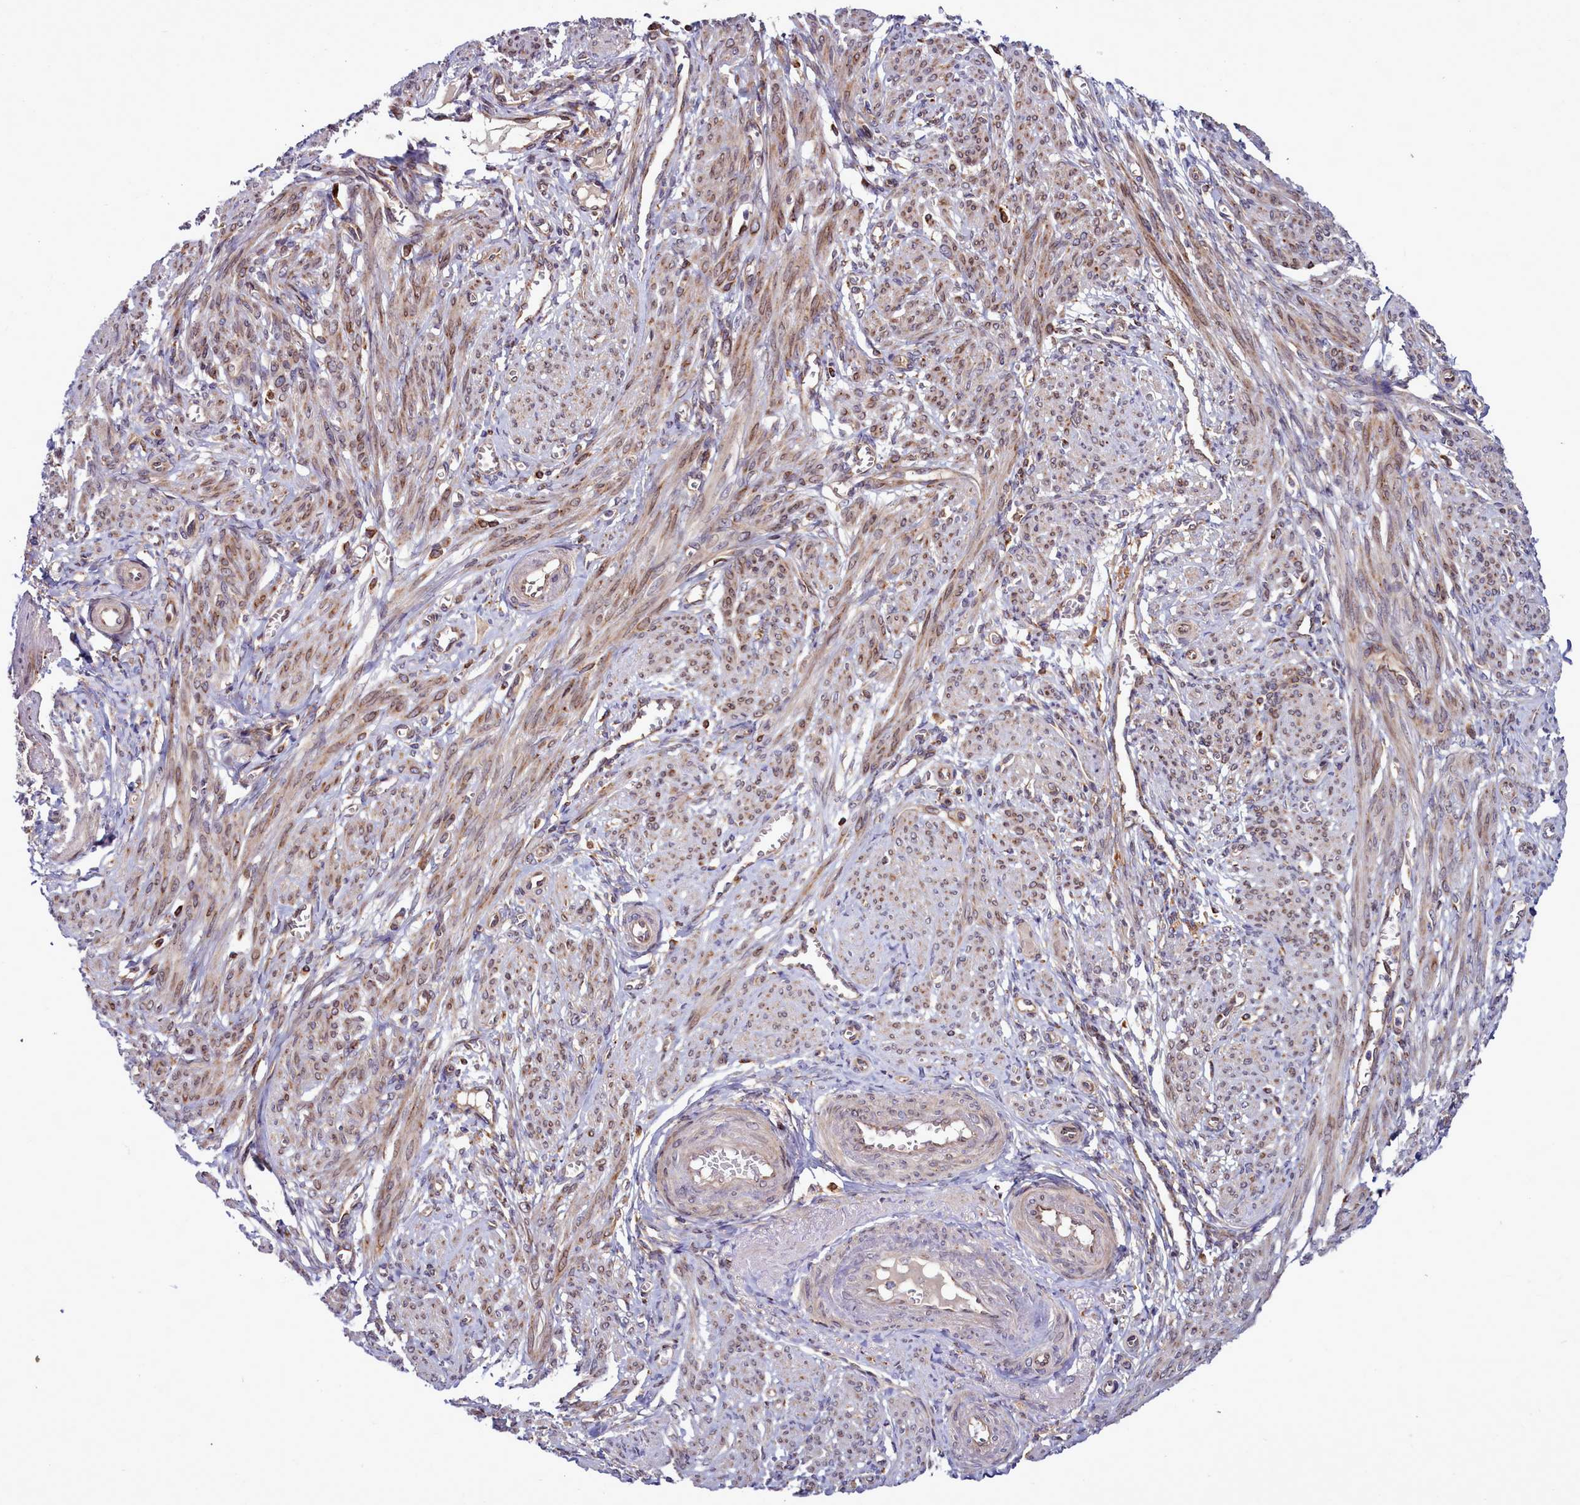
{"staining": {"intensity": "moderate", "quantity": "25%-75%", "location": "cytoplasmic/membranous"}, "tissue": "smooth muscle", "cell_type": "Smooth muscle cells", "image_type": "normal", "snomed": [{"axis": "morphology", "description": "Normal tissue, NOS"}, {"axis": "topography", "description": "Smooth muscle"}], "caption": "Immunohistochemistry (IHC) micrograph of benign smooth muscle: smooth muscle stained using immunohistochemistry (IHC) displays medium levels of moderate protein expression localized specifically in the cytoplasmic/membranous of smooth muscle cells, appearing as a cytoplasmic/membranous brown color.", "gene": "RAPGEF4", "patient": {"sex": "female", "age": 39}}